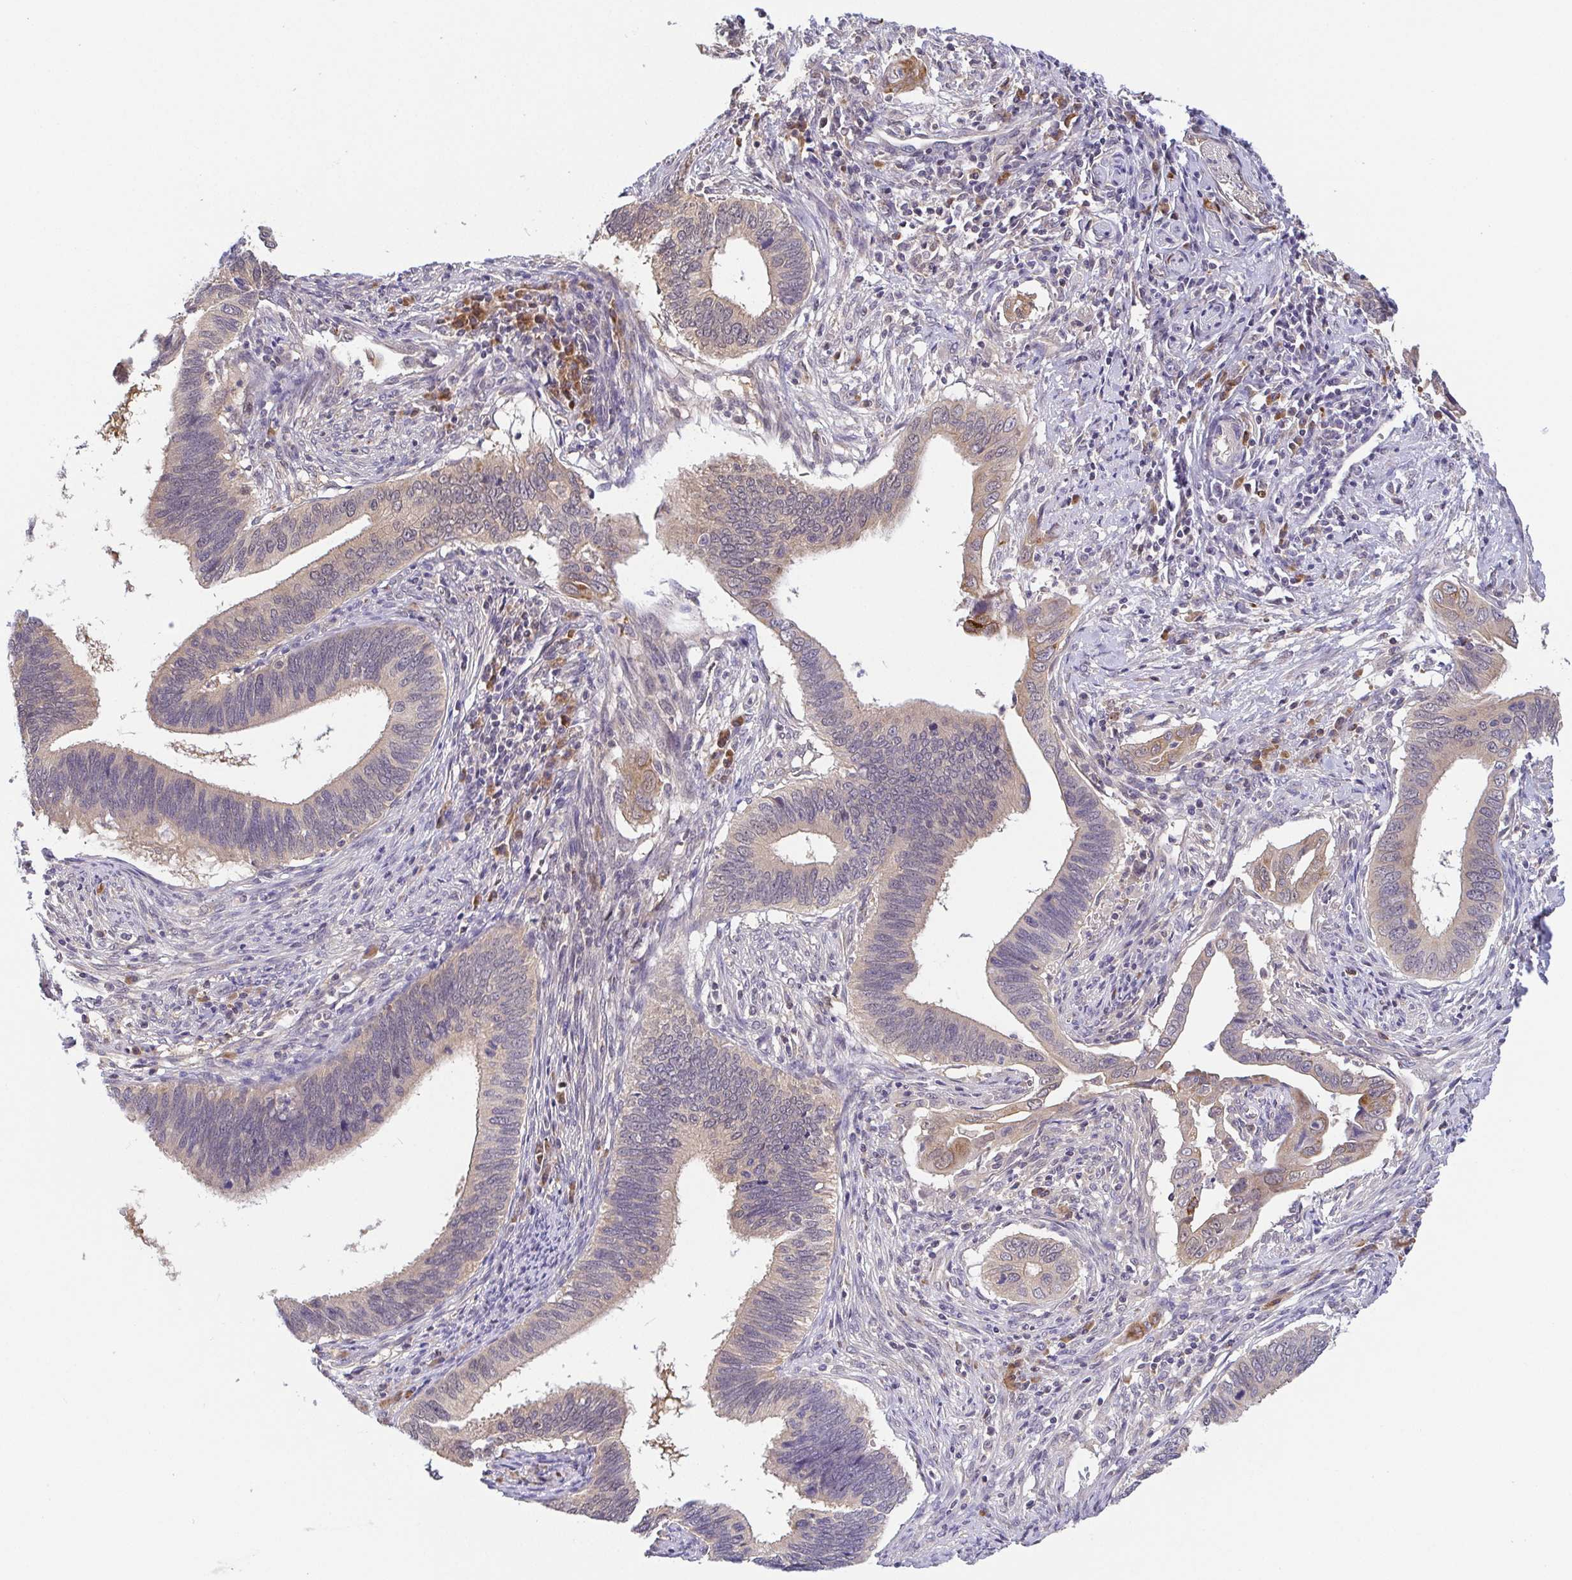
{"staining": {"intensity": "weak", "quantity": "25%-75%", "location": "cytoplasmic/membranous"}, "tissue": "cervical cancer", "cell_type": "Tumor cells", "image_type": "cancer", "snomed": [{"axis": "morphology", "description": "Adenocarcinoma, NOS"}, {"axis": "topography", "description": "Cervix"}], "caption": "Adenocarcinoma (cervical) stained with a brown dye exhibits weak cytoplasmic/membranous positive expression in about 25%-75% of tumor cells.", "gene": "BCL2L1", "patient": {"sex": "female", "age": 42}}